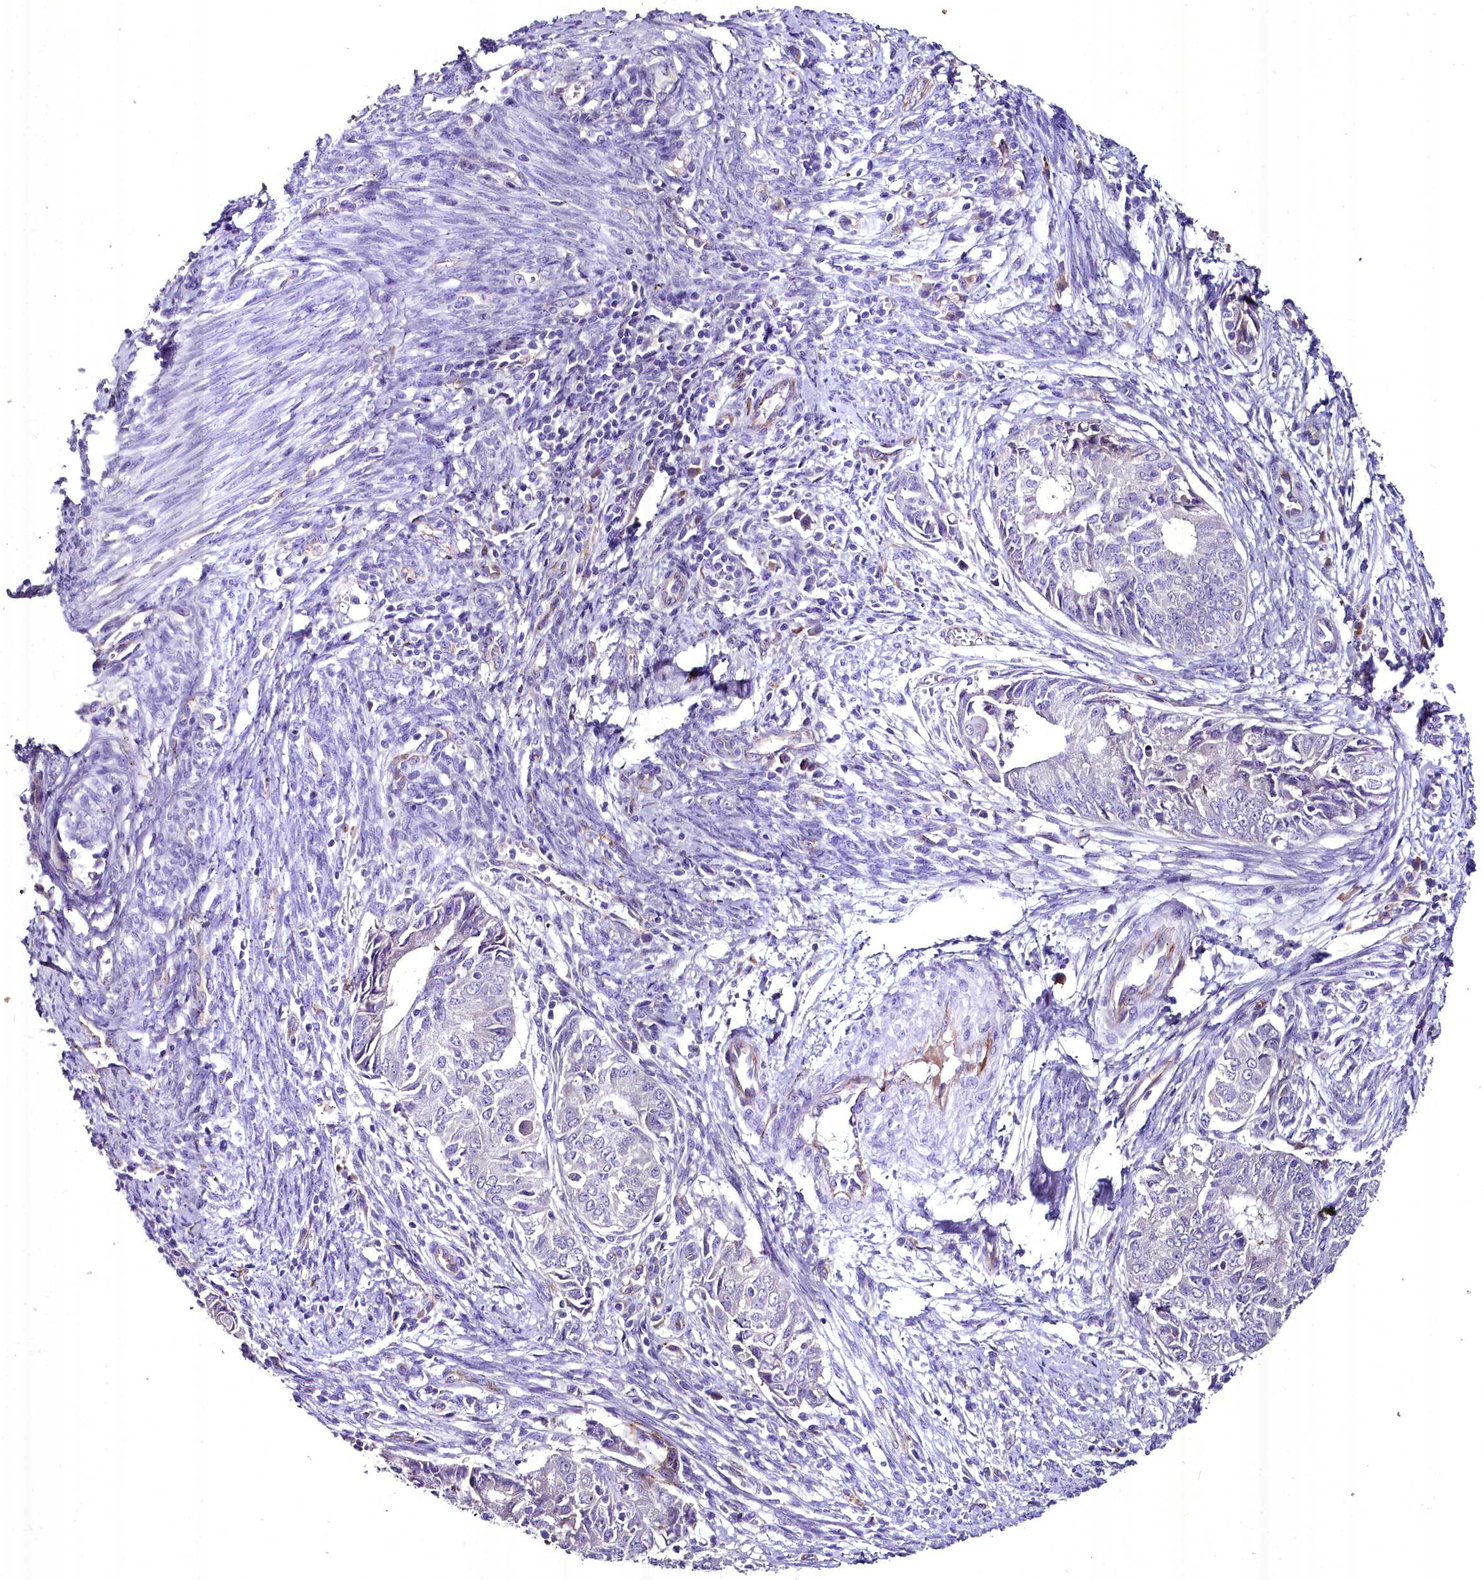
{"staining": {"intensity": "negative", "quantity": "none", "location": "none"}, "tissue": "endometrial cancer", "cell_type": "Tumor cells", "image_type": "cancer", "snomed": [{"axis": "morphology", "description": "Adenocarcinoma, NOS"}, {"axis": "topography", "description": "Endometrium"}], "caption": "Tumor cells show no significant expression in endometrial cancer. (DAB IHC visualized using brightfield microscopy, high magnification).", "gene": "MS4A18", "patient": {"sex": "female", "age": 62}}